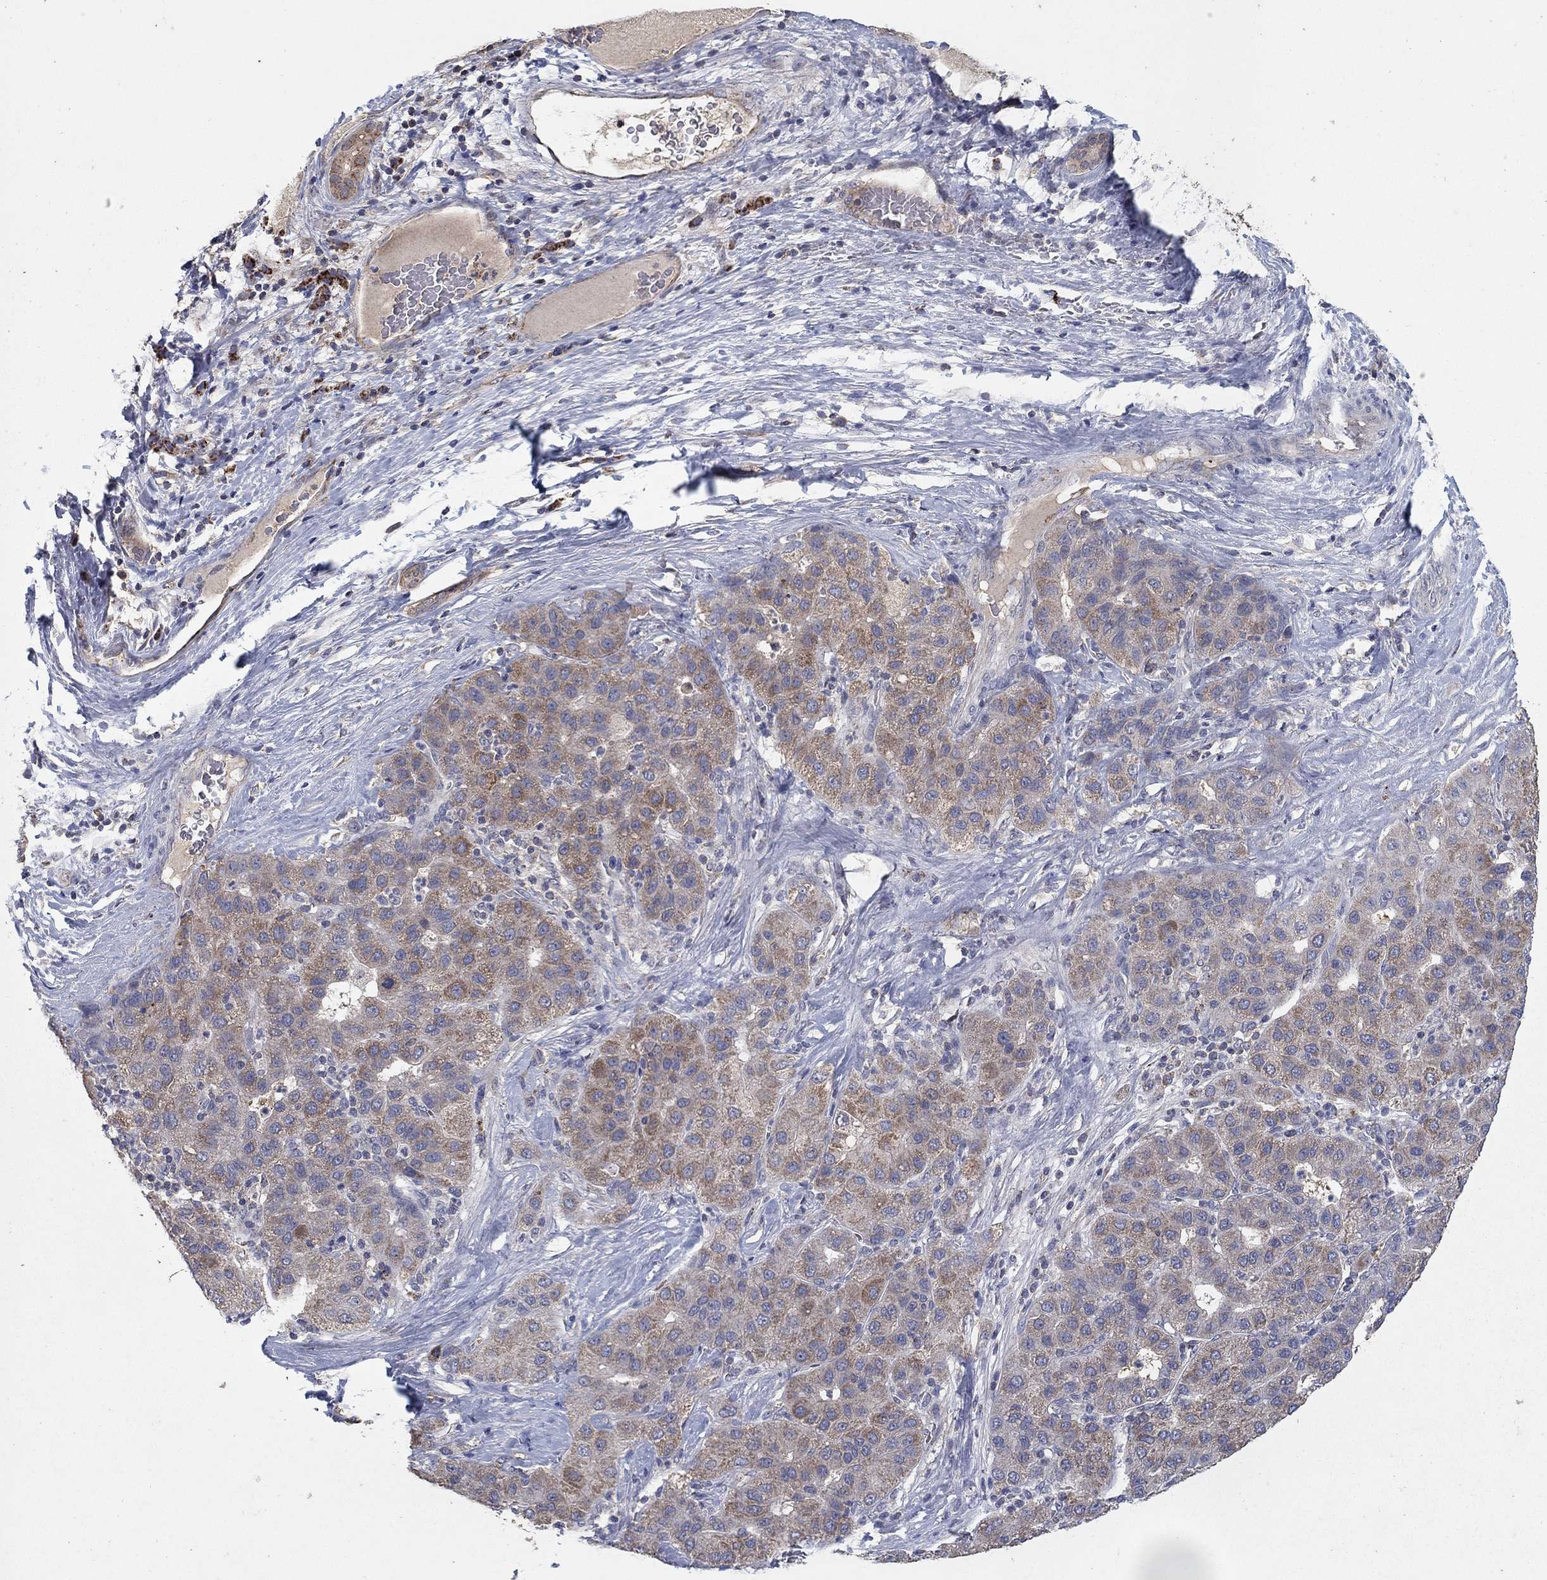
{"staining": {"intensity": "moderate", "quantity": "25%-75%", "location": "cytoplasmic/membranous"}, "tissue": "liver cancer", "cell_type": "Tumor cells", "image_type": "cancer", "snomed": [{"axis": "morphology", "description": "Carcinoma, Hepatocellular, NOS"}, {"axis": "topography", "description": "Liver"}], "caption": "The histopathology image shows staining of hepatocellular carcinoma (liver), revealing moderate cytoplasmic/membranous protein expression (brown color) within tumor cells.", "gene": "GPSM1", "patient": {"sex": "male", "age": 65}}